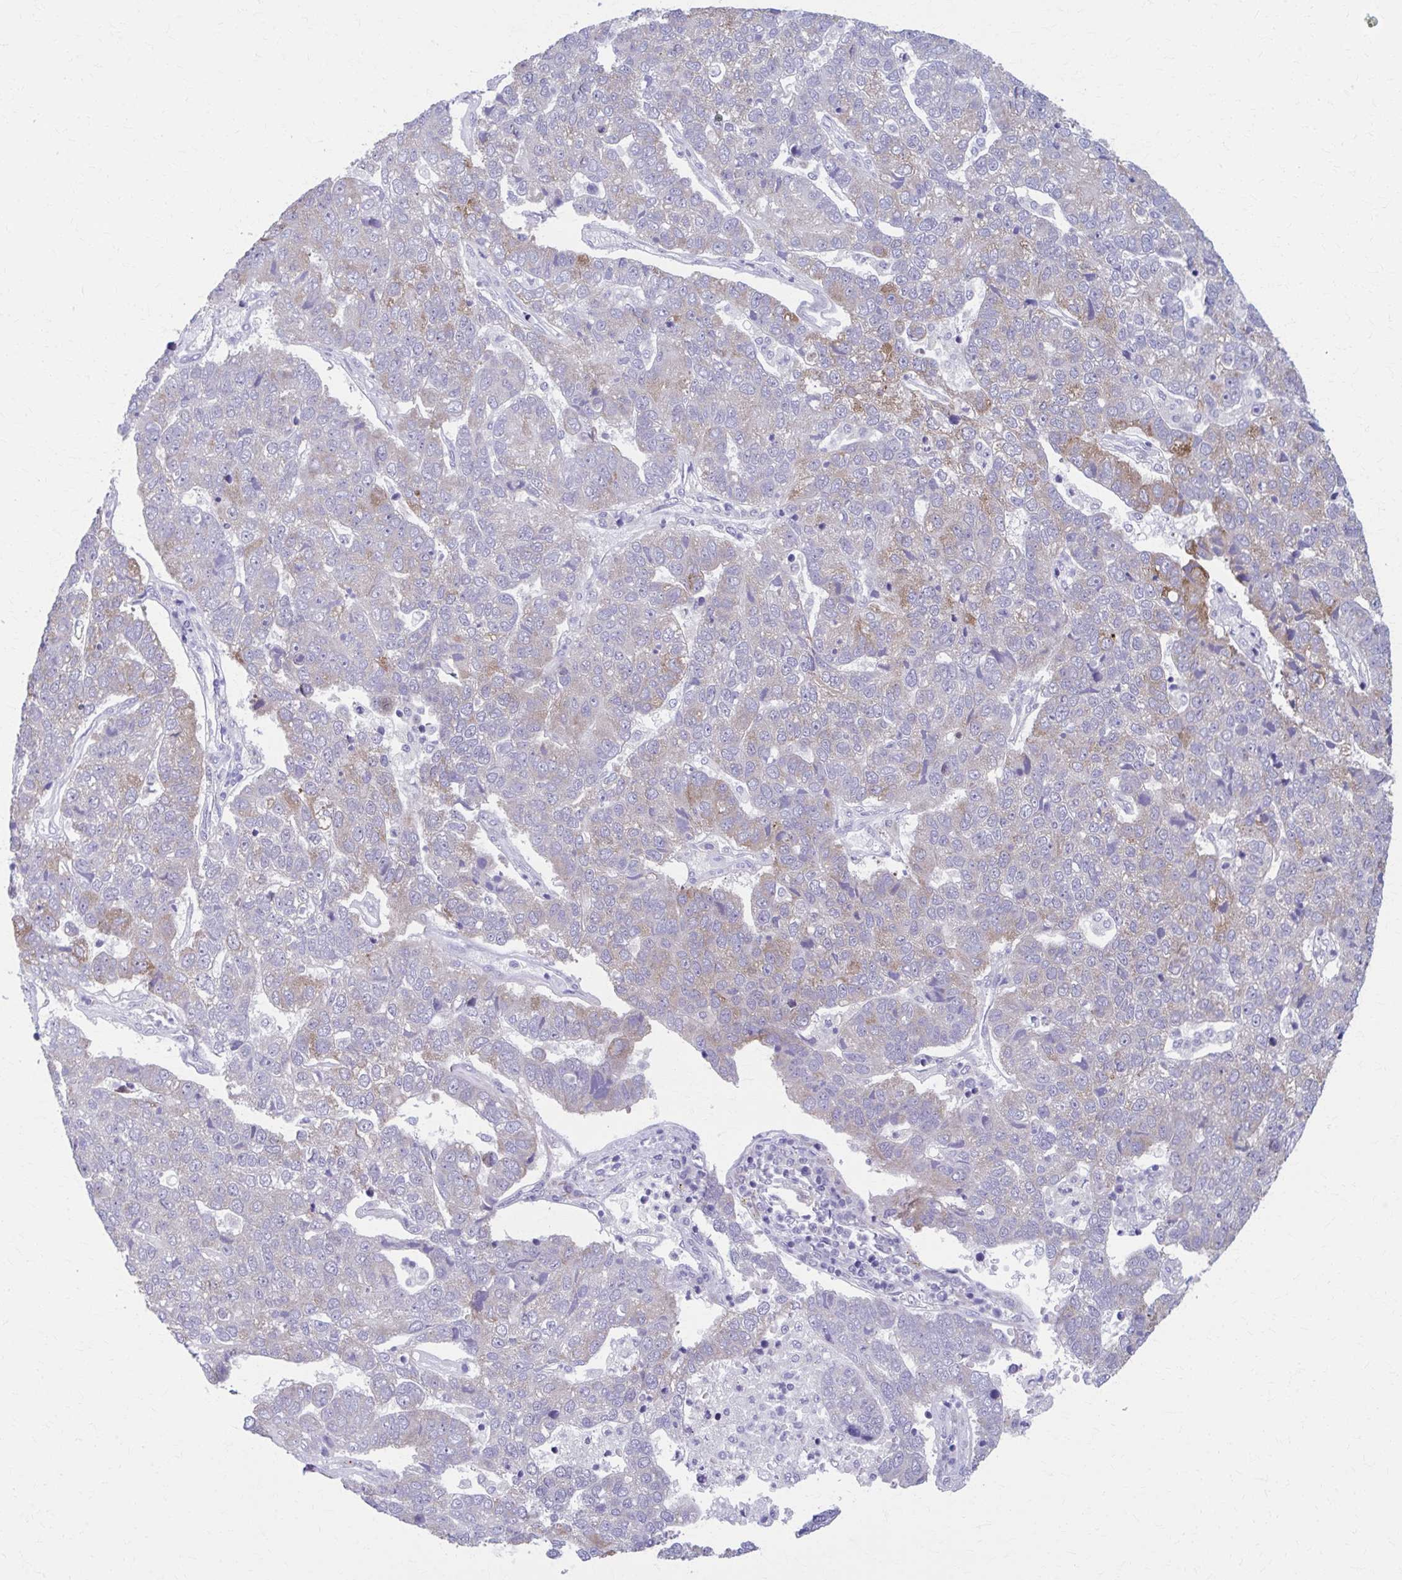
{"staining": {"intensity": "moderate", "quantity": "<25%", "location": "cytoplasmic/membranous"}, "tissue": "pancreatic cancer", "cell_type": "Tumor cells", "image_type": "cancer", "snomed": [{"axis": "morphology", "description": "Adenocarcinoma, NOS"}, {"axis": "topography", "description": "Pancreas"}], "caption": "Pancreatic adenocarcinoma was stained to show a protein in brown. There is low levels of moderate cytoplasmic/membranous positivity in about <25% of tumor cells.", "gene": "SPATS2L", "patient": {"sex": "female", "age": 61}}